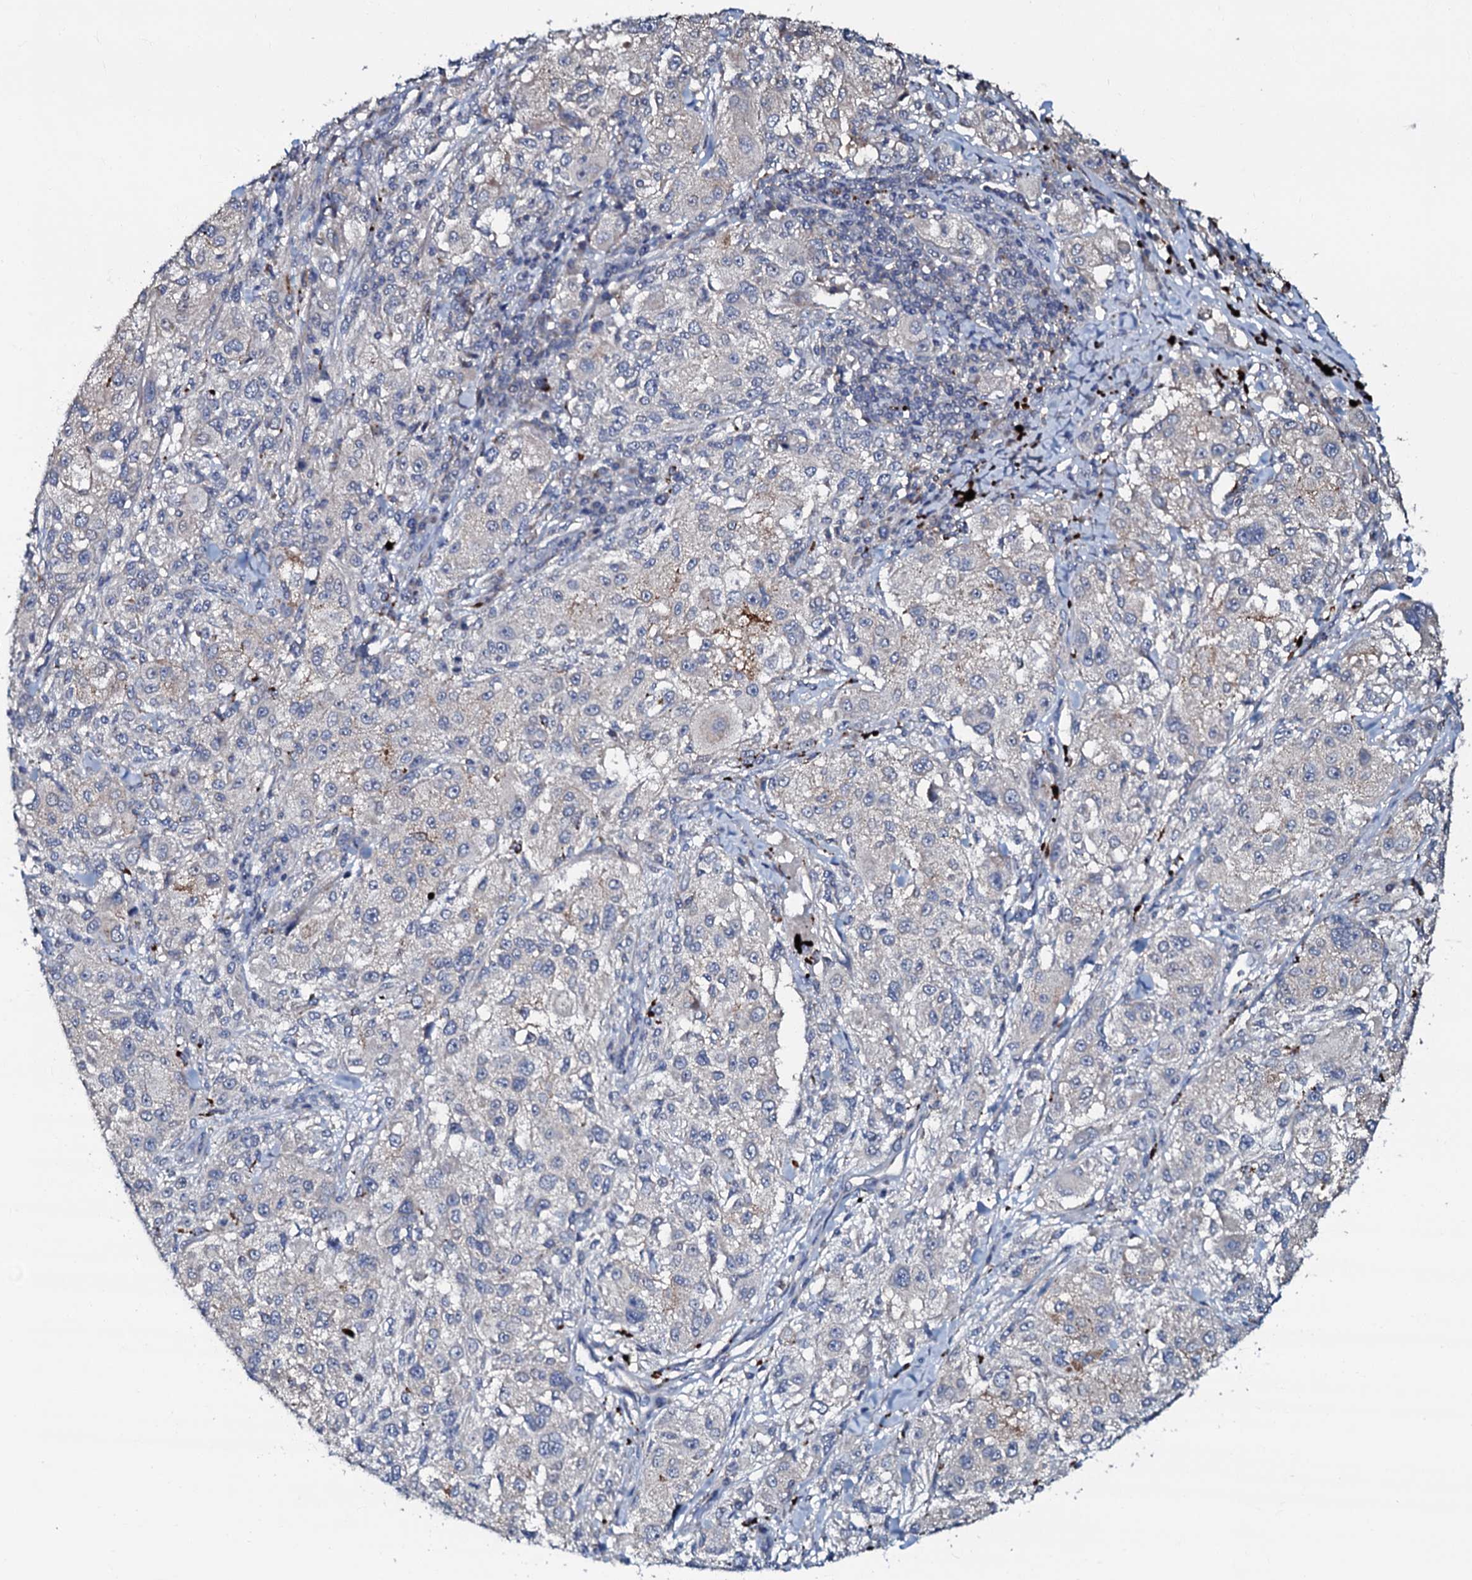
{"staining": {"intensity": "negative", "quantity": "none", "location": "none"}, "tissue": "melanoma", "cell_type": "Tumor cells", "image_type": "cancer", "snomed": [{"axis": "morphology", "description": "Necrosis, NOS"}, {"axis": "morphology", "description": "Malignant melanoma, NOS"}, {"axis": "topography", "description": "Skin"}], "caption": "This is an IHC histopathology image of human melanoma. There is no positivity in tumor cells.", "gene": "CPNE2", "patient": {"sex": "female", "age": 87}}